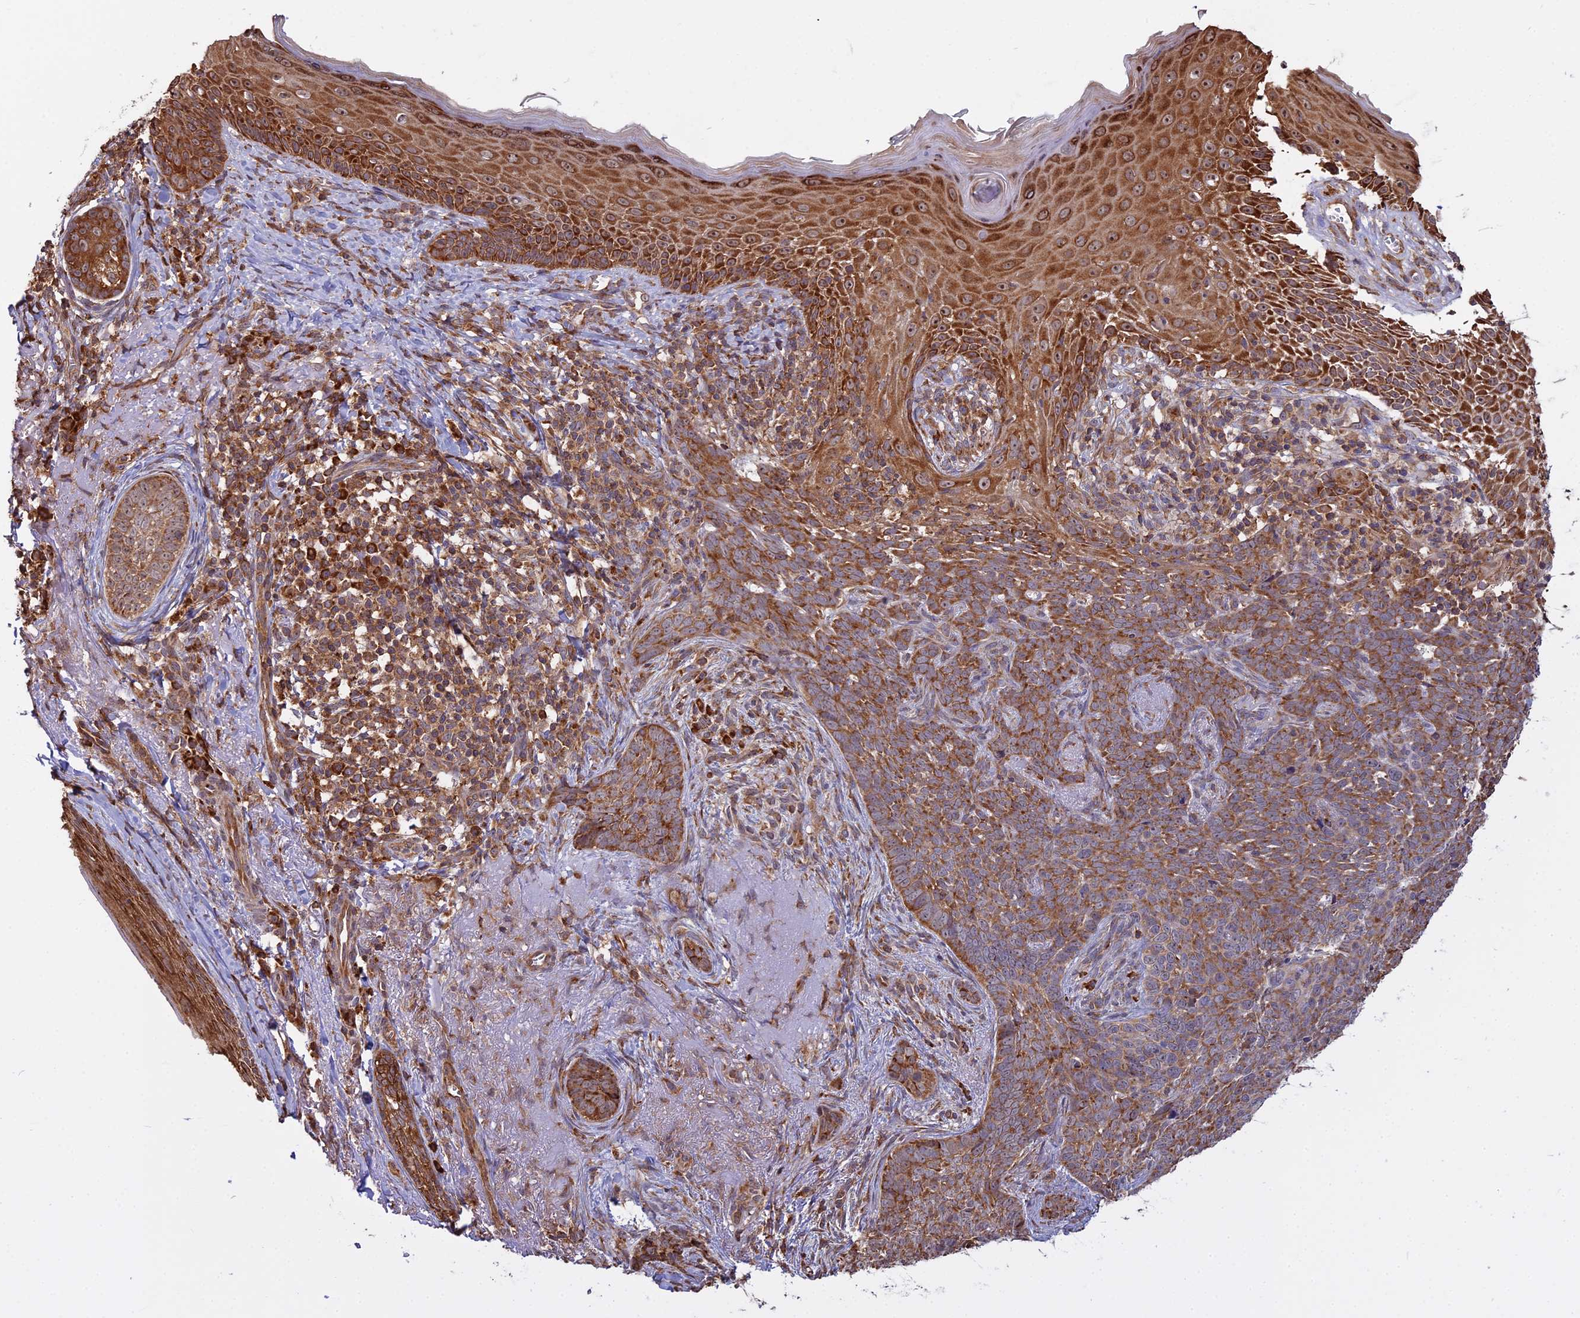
{"staining": {"intensity": "moderate", "quantity": ">75%", "location": "cytoplasmic/membranous"}, "tissue": "skin cancer", "cell_type": "Tumor cells", "image_type": "cancer", "snomed": [{"axis": "morphology", "description": "Basal cell carcinoma"}, {"axis": "topography", "description": "Skin"}], "caption": "IHC (DAB (3,3'-diaminobenzidine)) staining of skin cancer (basal cell carcinoma) reveals moderate cytoplasmic/membranous protein positivity in approximately >75% of tumor cells. (IHC, brightfield microscopy, high magnification).", "gene": "RPL26", "patient": {"sex": "female", "age": 76}}